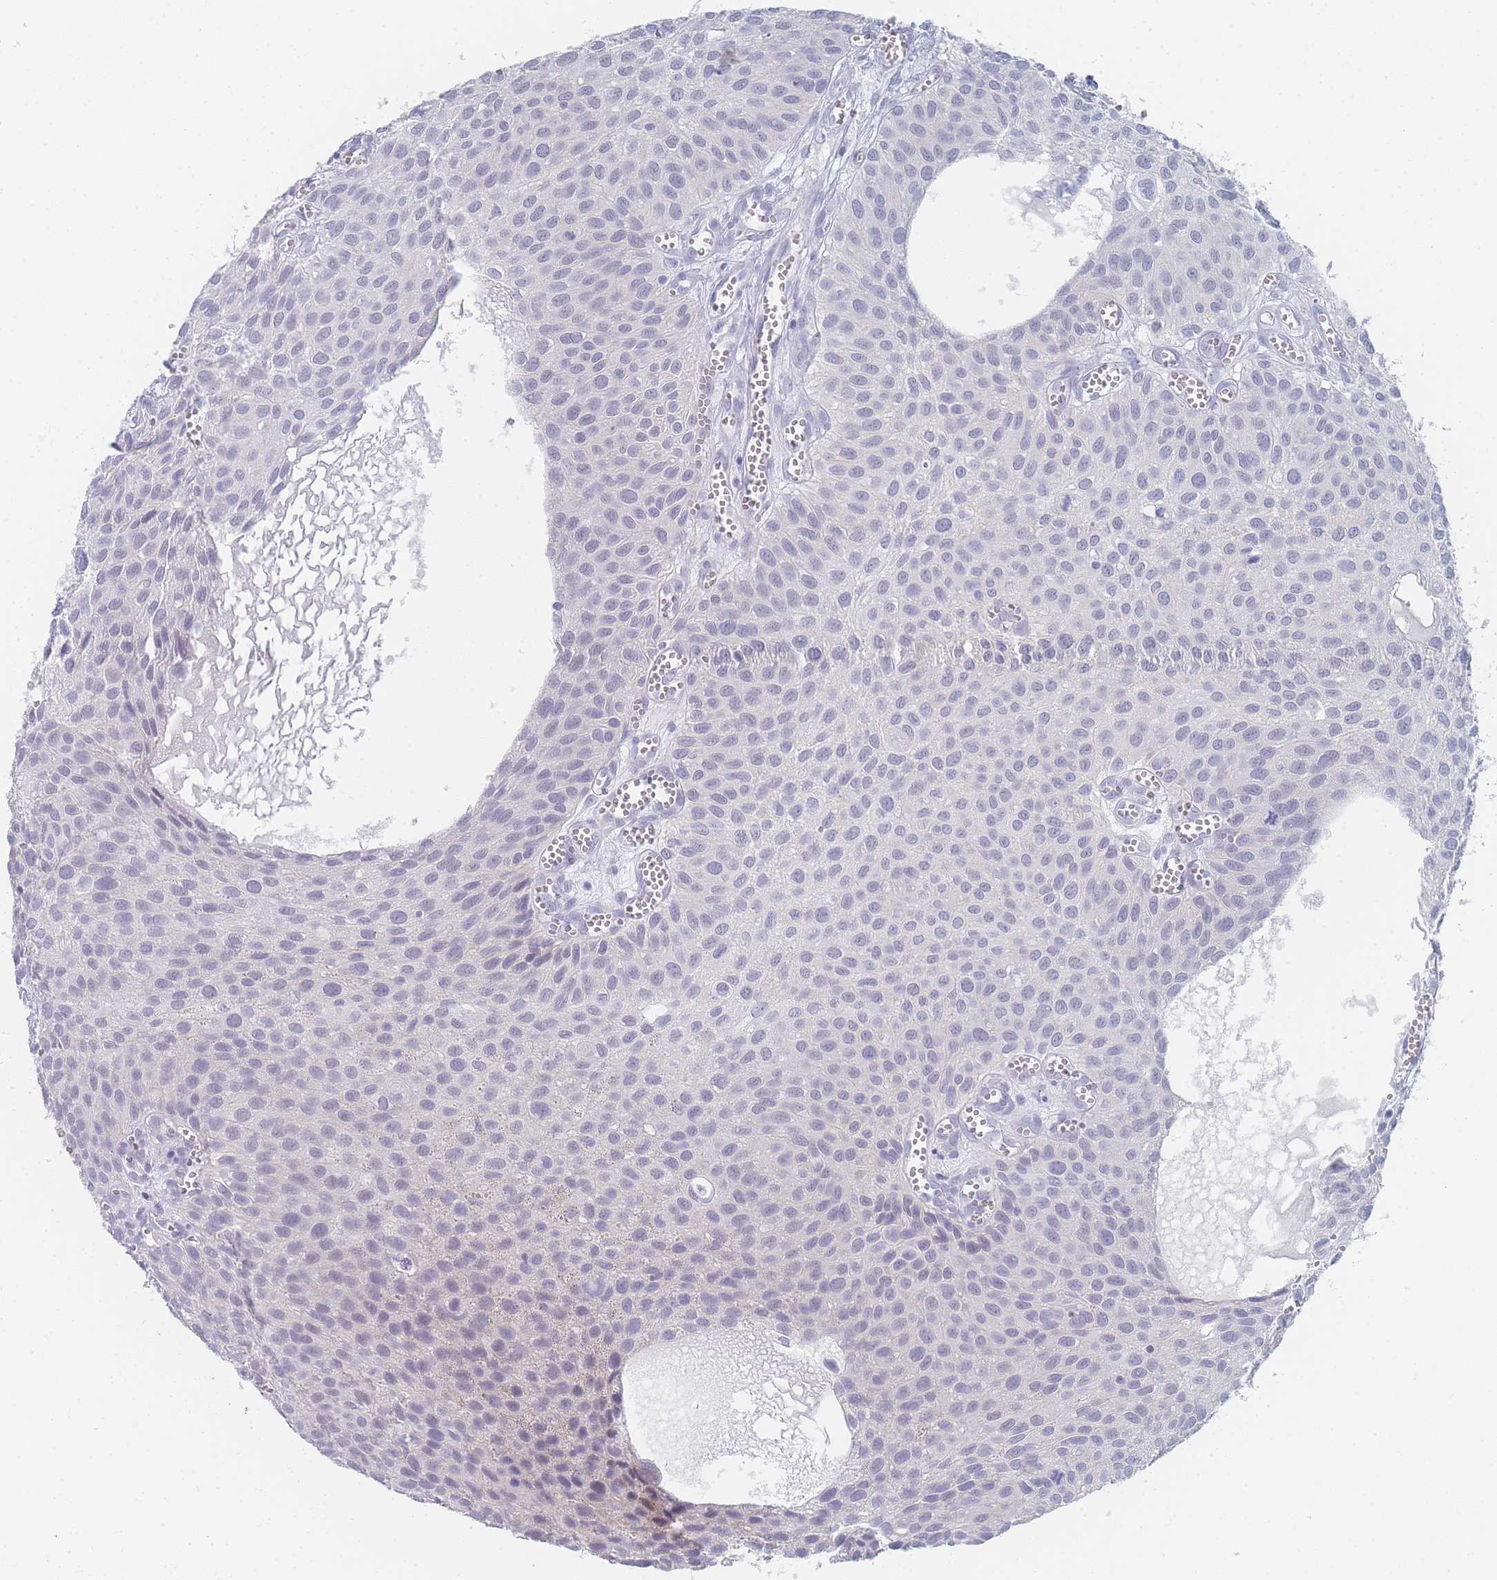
{"staining": {"intensity": "negative", "quantity": "none", "location": "none"}, "tissue": "urothelial cancer", "cell_type": "Tumor cells", "image_type": "cancer", "snomed": [{"axis": "morphology", "description": "Urothelial carcinoma, Low grade"}, {"axis": "topography", "description": "Urinary bladder"}], "caption": "An immunohistochemistry micrograph of low-grade urothelial carcinoma is shown. There is no staining in tumor cells of low-grade urothelial carcinoma.", "gene": "IMPG1", "patient": {"sex": "male", "age": 88}}